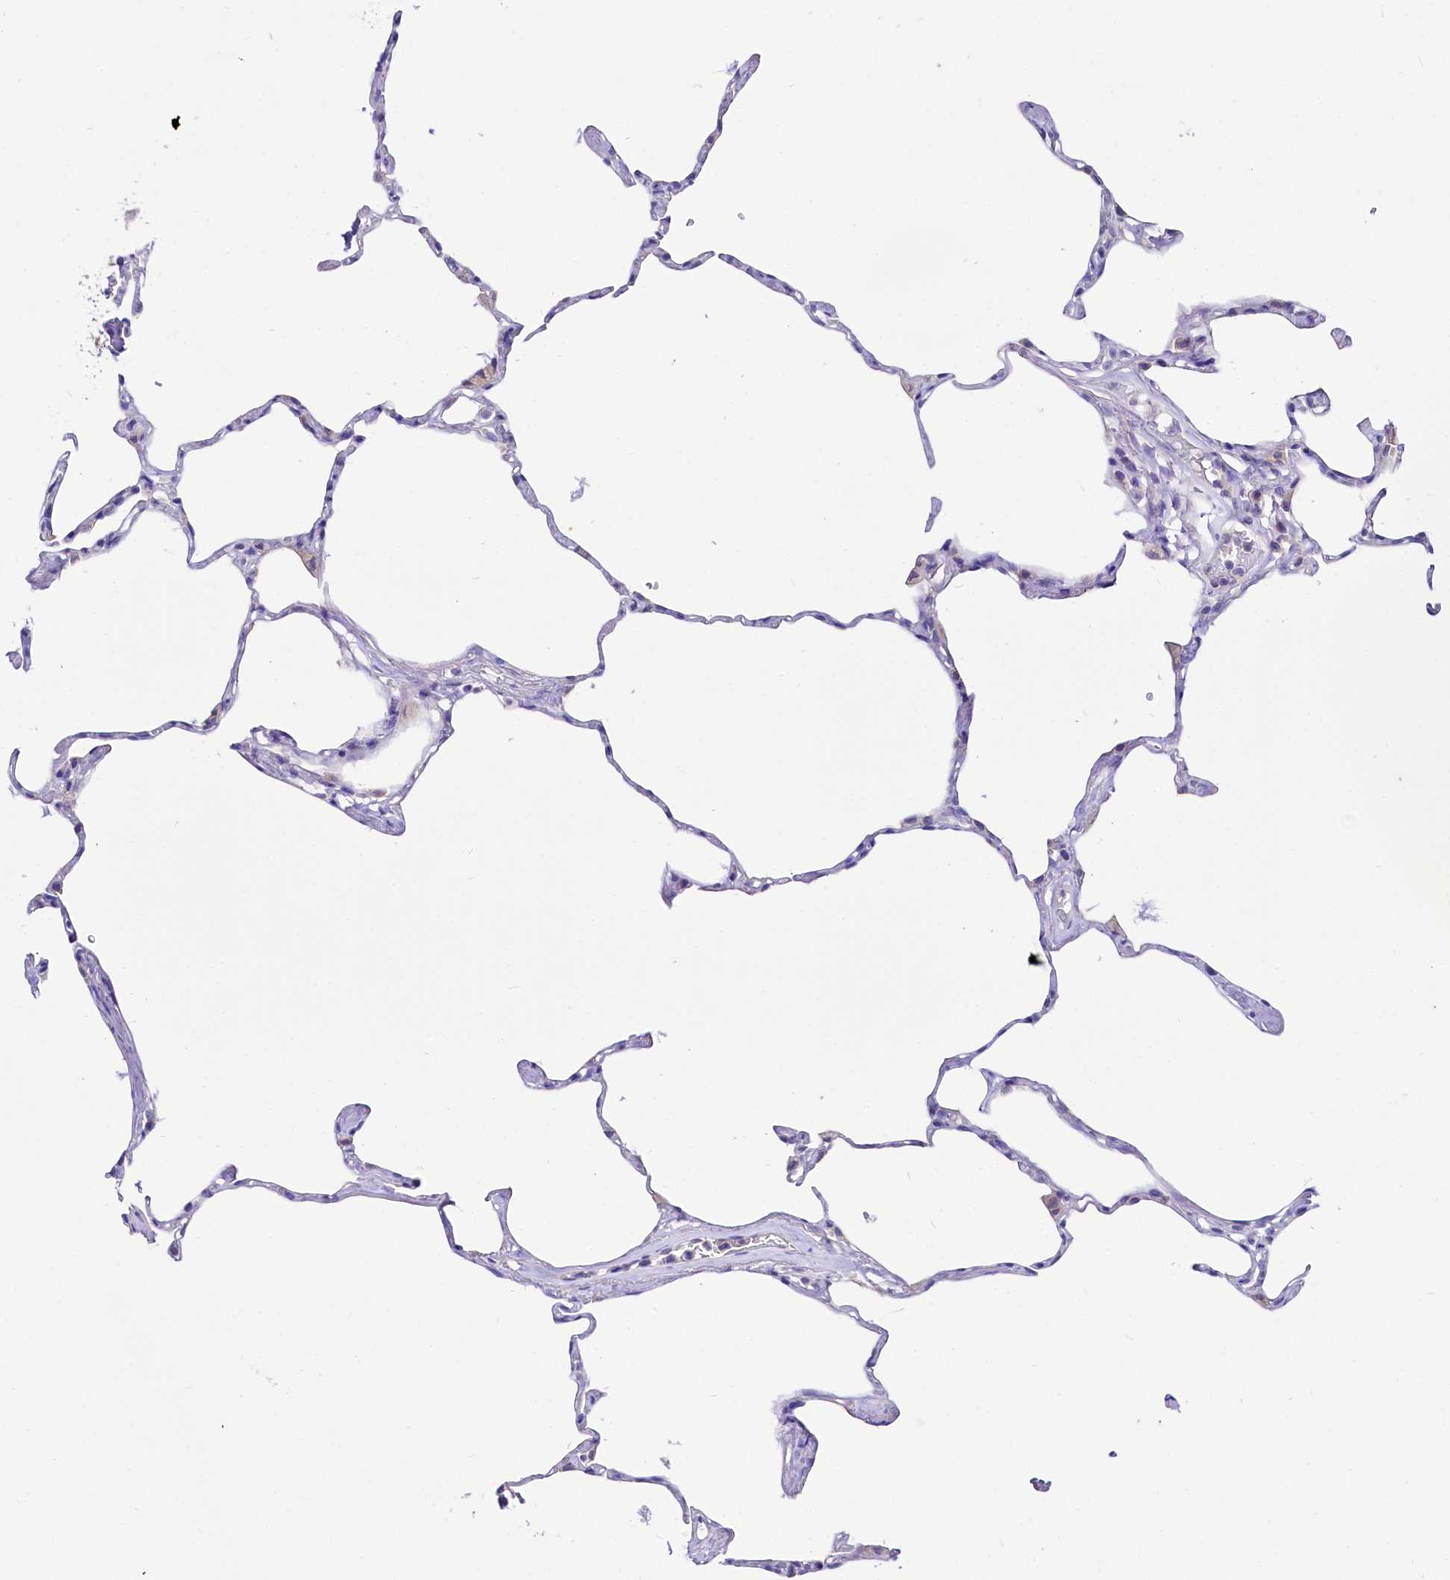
{"staining": {"intensity": "negative", "quantity": "none", "location": "none"}, "tissue": "lung", "cell_type": "Alveolar cells", "image_type": "normal", "snomed": [{"axis": "morphology", "description": "Normal tissue, NOS"}, {"axis": "topography", "description": "Lung"}], "caption": "Immunohistochemical staining of normal human lung shows no significant expression in alveolar cells.", "gene": "ABHD5", "patient": {"sex": "male", "age": 65}}